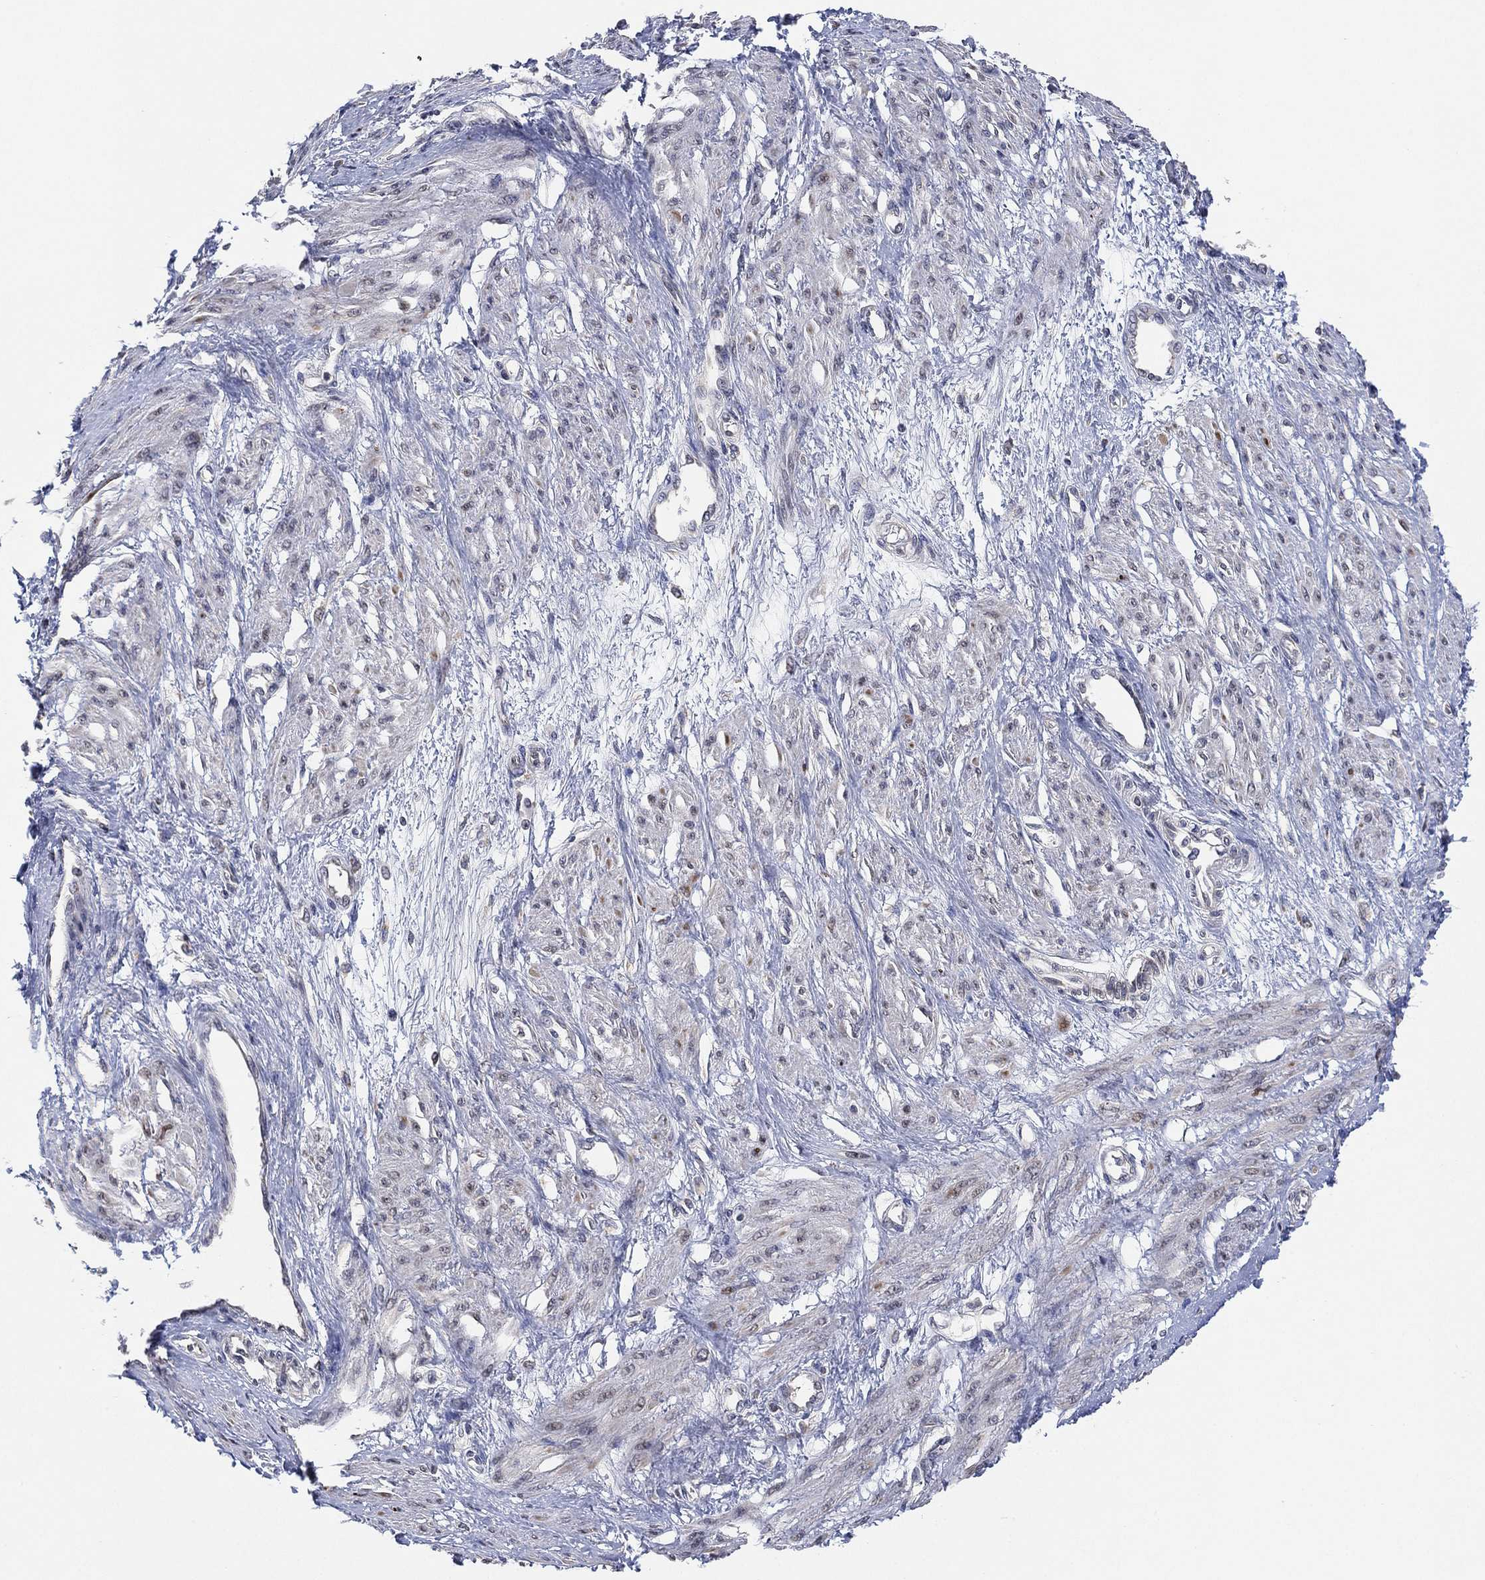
{"staining": {"intensity": "moderate", "quantity": "<25%", "location": "cytoplasmic/membranous"}, "tissue": "smooth muscle", "cell_type": "Smooth muscle cells", "image_type": "normal", "snomed": [{"axis": "morphology", "description": "Normal tissue, NOS"}, {"axis": "topography", "description": "Smooth muscle"}, {"axis": "topography", "description": "Uterus"}], "caption": "Immunohistochemical staining of unremarkable human smooth muscle displays moderate cytoplasmic/membranous protein positivity in approximately <25% of smooth muscle cells. (IHC, brightfield microscopy, high magnification).", "gene": "FAM104A", "patient": {"sex": "female", "age": 39}}